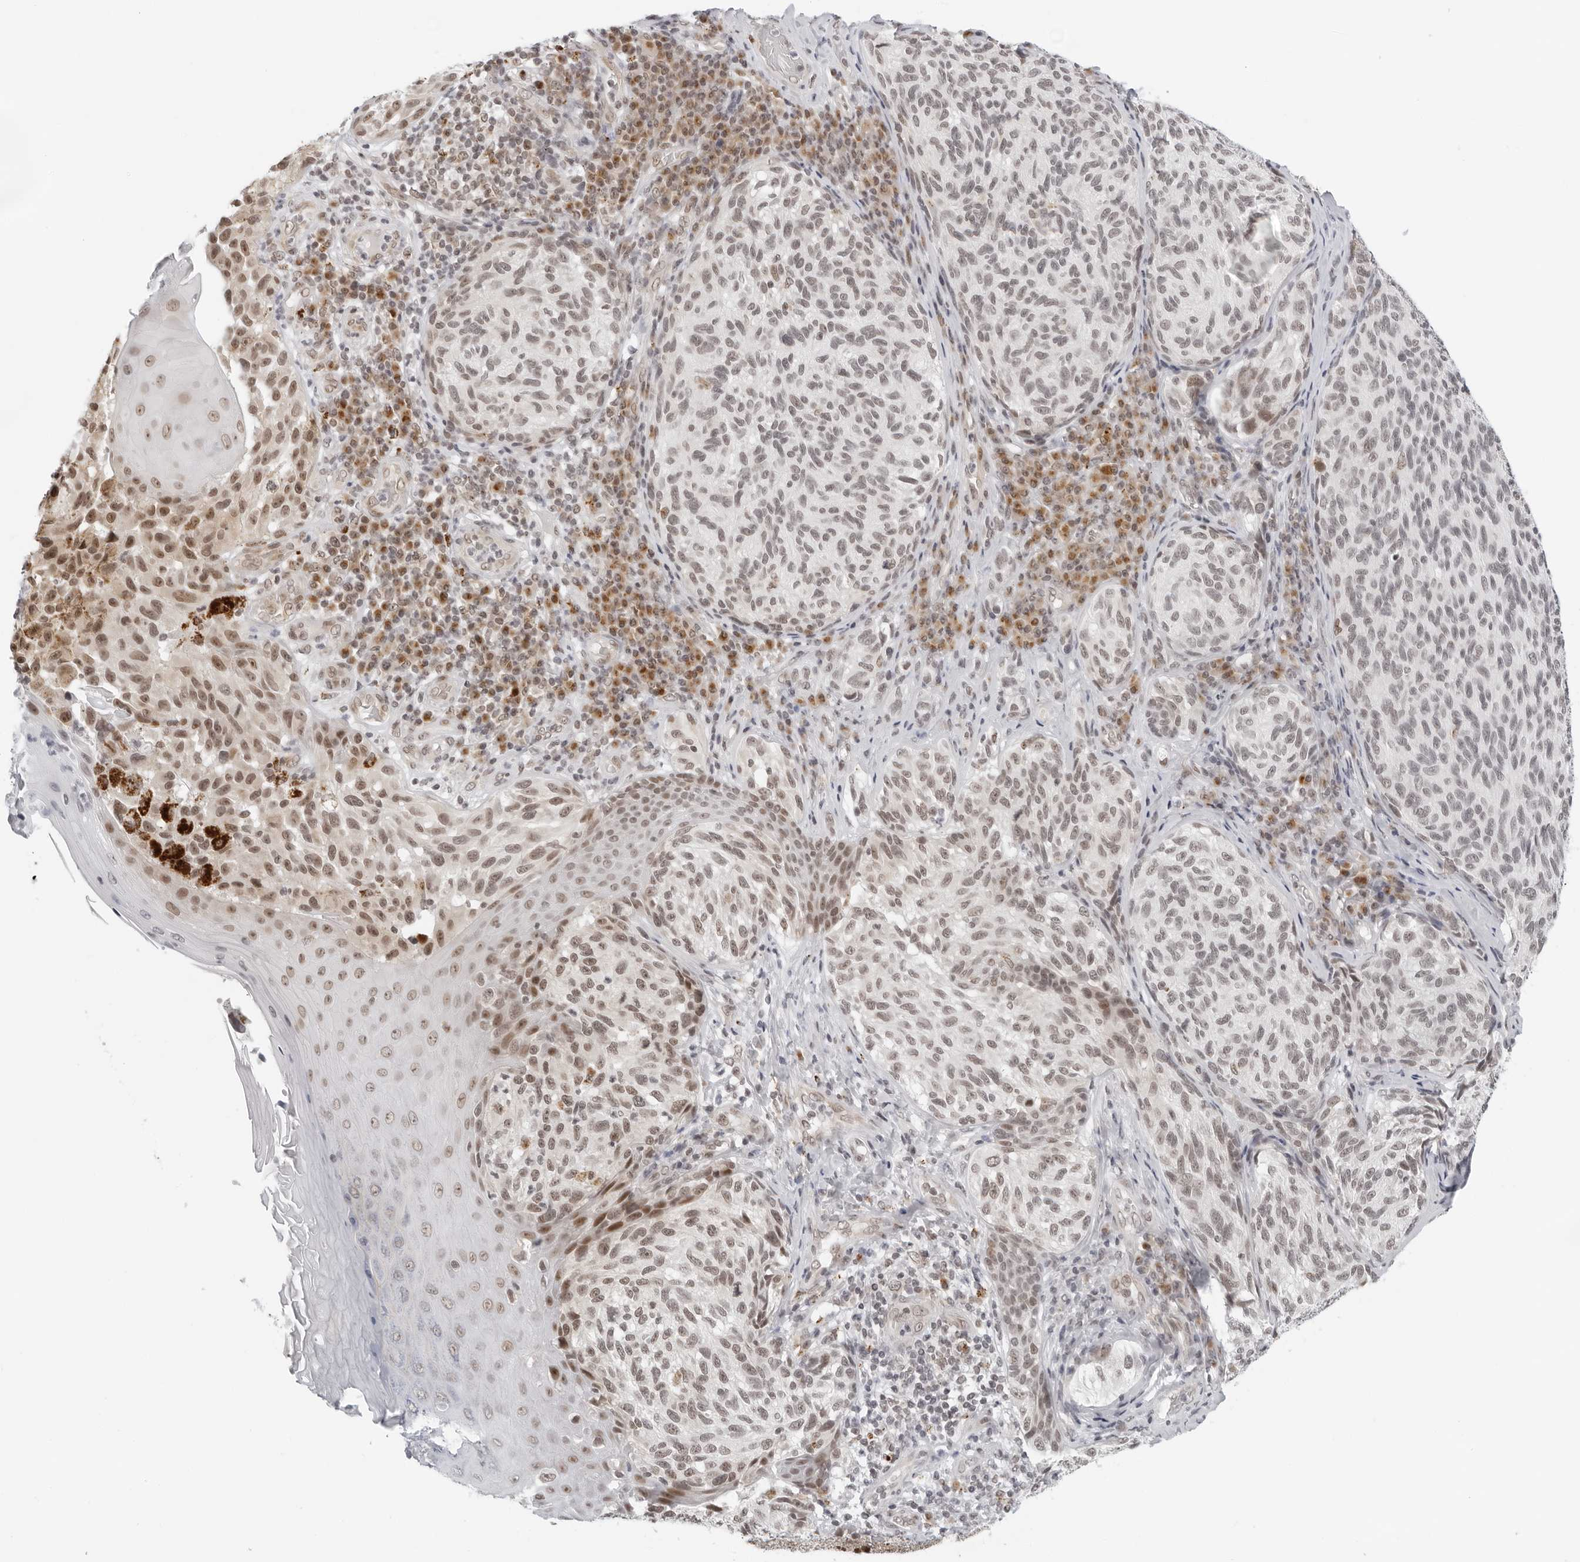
{"staining": {"intensity": "moderate", "quantity": "25%-75%", "location": "nuclear"}, "tissue": "melanoma", "cell_type": "Tumor cells", "image_type": "cancer", "snomed": [{"axis": "morphology", "description": "Malignant melanoma, NOS"}, {"axis": "topography", "description": "Skin"}], "caption": "Malignant melanoma was stained to show a protein in brown. There is medium levels of moderate nuclear expression in approximately 25%-75% of tumor cells.", "gene": "TOX4", "patient": {"sex": "female", "age": 73}}